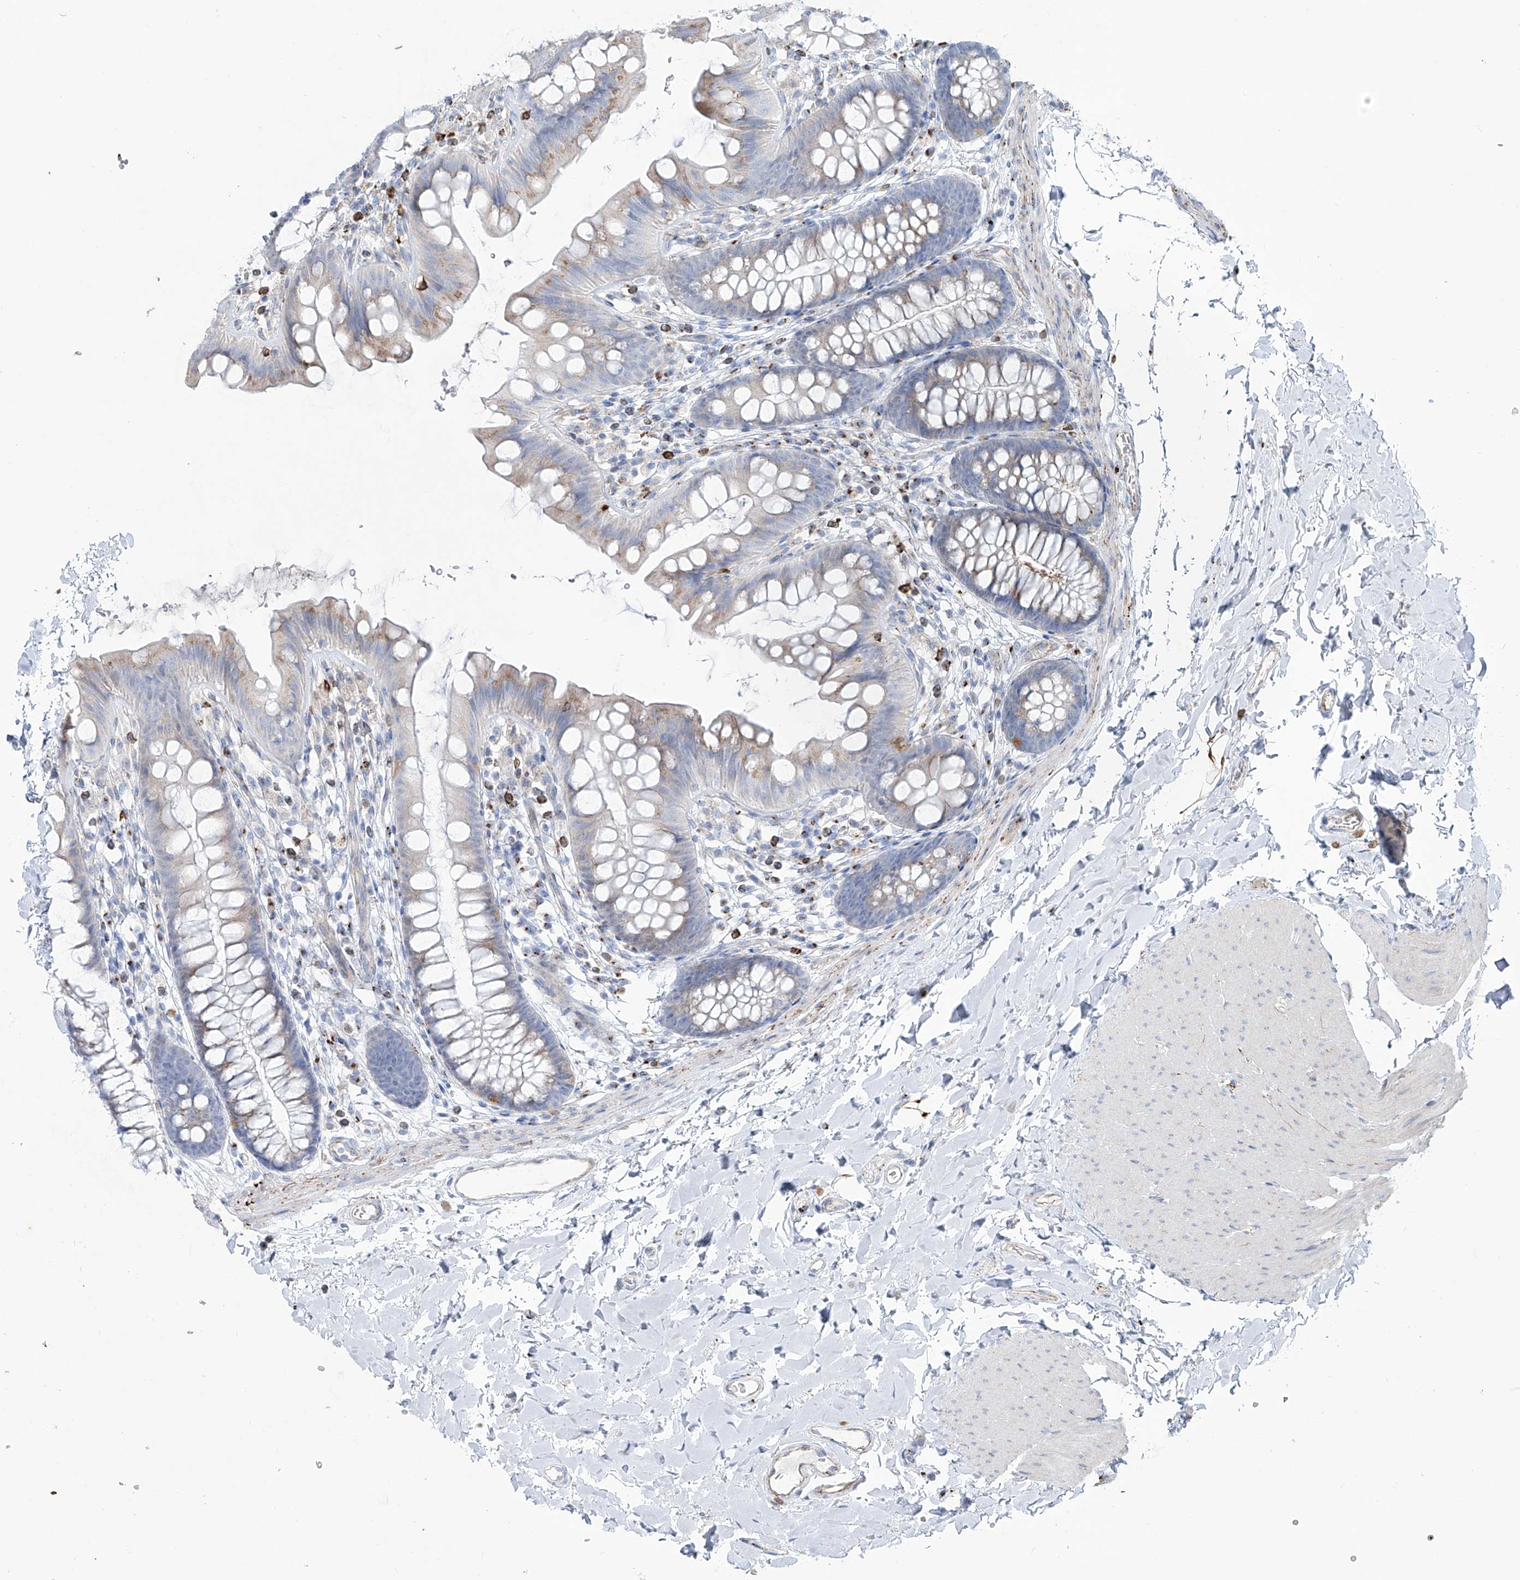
{"staining": {"intensity": "weak", "quantity": "25%-75%", "location": "cytoplasmic/membranous"}, "tissue": "colon", "cell_type": "Endothelial cells", "image_type": "normal", "snomed": [{"axis": "morphology", "description": "Normal tissue, NOS"}, {"axis": "topography", "description": "Colon"}], "caption": "Immunohistochemistry (IHC) image of normal human colon stained for a protein (brown), which exhibits low levels of weak cytoplasmic/membranous positivity in approximately 25%-75% of endothelial cells.", "gene": "CDH5", "patient": {"sex": "female", "age": 62}}